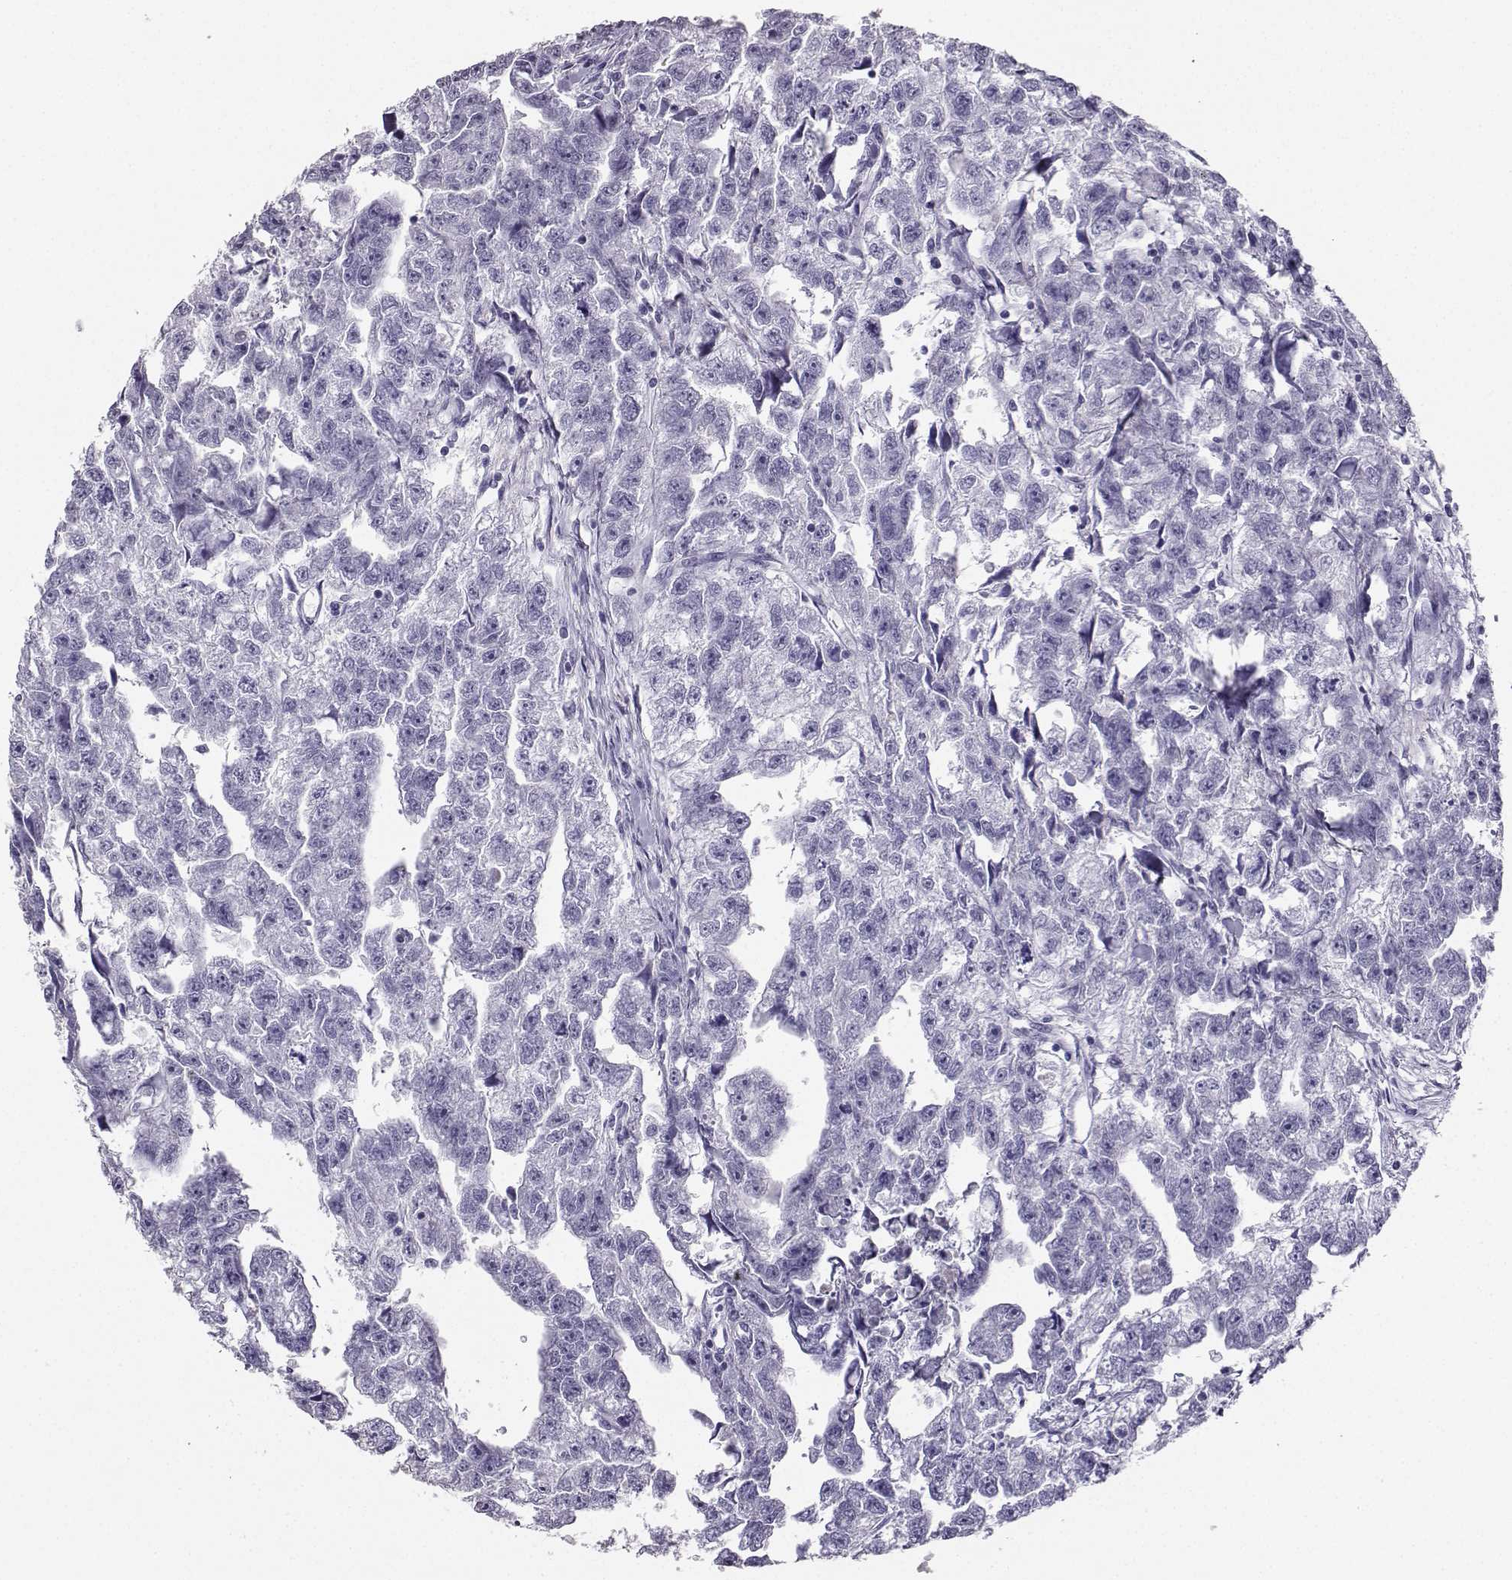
{"staining": {"intensity": "negative", "quantity": "none", "location": "none"}, "tissue": "testis cancer", "cell_type": "Tumor cells", "image_type": "cancer", "snomed": [{"axis": "morphology", "description": "Carcinoma, Embryonal, NOS"}, {"axis": "morphology", "description": "Teratoma, malignant, NOS"}, {"axis": "topography", "description": "Testis"}], "caption": "A micrograph of human teratoma (malignant) (testis) is negative for staining in tumor cells. Brightfield microscopy of immunohistochemistry stained with DAB (brown) and hematoxylin (blue), captured at high magnification.", "gene": "AVP", "patient": {"sex": "male", "age": 44}}